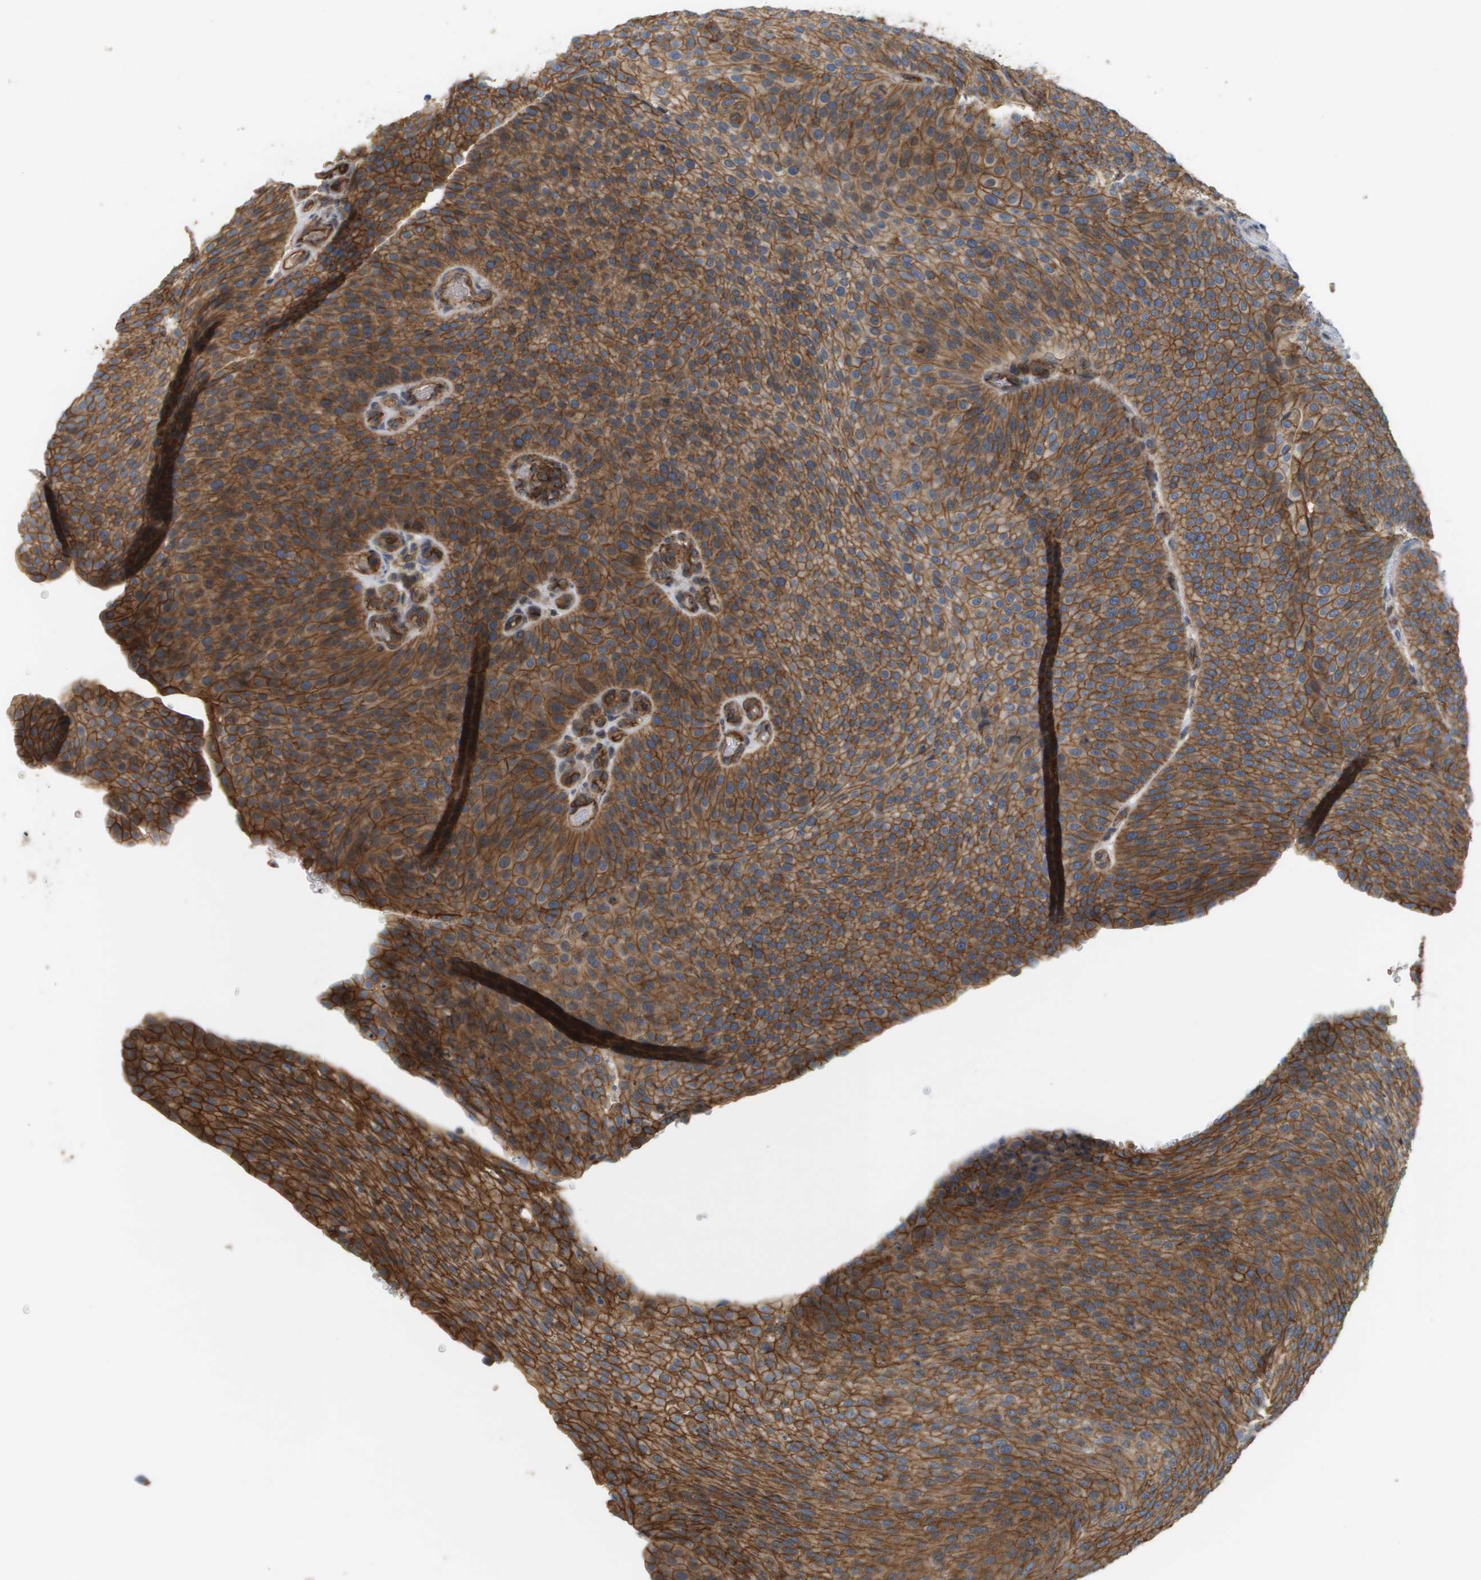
{"staining": {"intensity": "strong", "quantity": ">75%", "location": "cytoplasmic/membranous"}, "tissue": "urothelial cancer", "cell_type": "Tumor cells", "image_type": "cancer", "snomed": [{"axis": "morphology", "description": "Urothelial carcinoma, Low grade"}, {"axis": "topography", "description": "Smooth muscle"}, {"axis": "topography", "description": "Urinary bladder"}], "caption": "Urothelial cancer stained with immunohistochemistry (IHC) reveals strong cytoplasmic/membranous positivity in about >75% of tumor cells.", "gene": "SGMS2", "patient": {"sex": "male", "age": 60}}